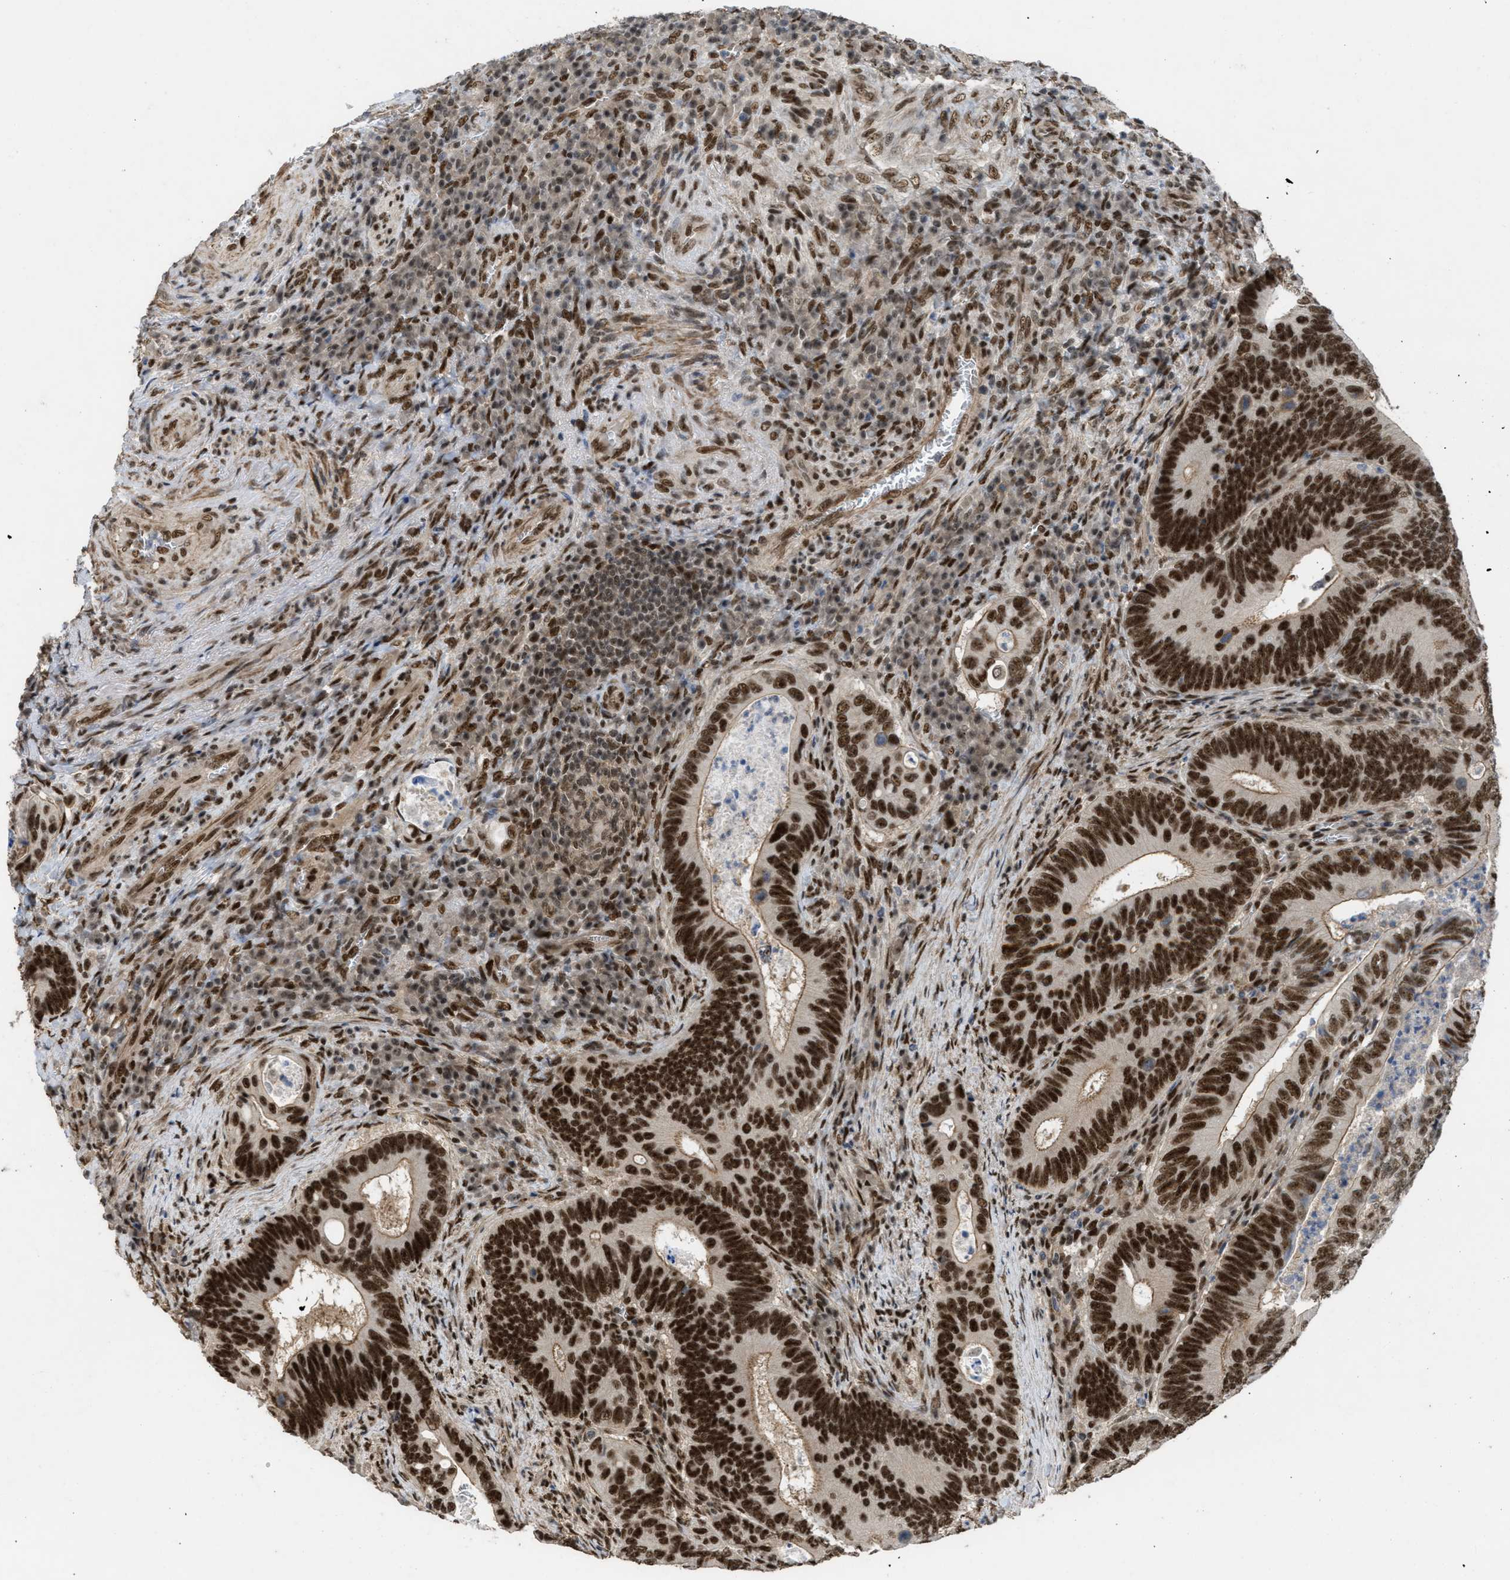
{"staining": {"intensity": "strong", "quantity": ">75%", "location": "nuclear"}, "tissue": "colorectal cancer", "cell_type": "Tumor cells", "image_type": "cancer", "snomed": [{"axis": "morphology", "description": "Inflammation, NOS"}, {"axis": "morphology", "description": "Adenocarcinoma, NOS"}, {"axis": "topography", "description": "Colon"}], "caption": "Colorectal adenocarcinoma was stained to show a protein in brown. There is high levels of strong nuclear expression in about >75% of tumor cells. The staining is performed using DAB brown chromogen to label protein expression. The nuclei are counter-stained blue using hematoxylin.", "gene": "CDT1", "patient": {"sex": "male", "age": 72}}